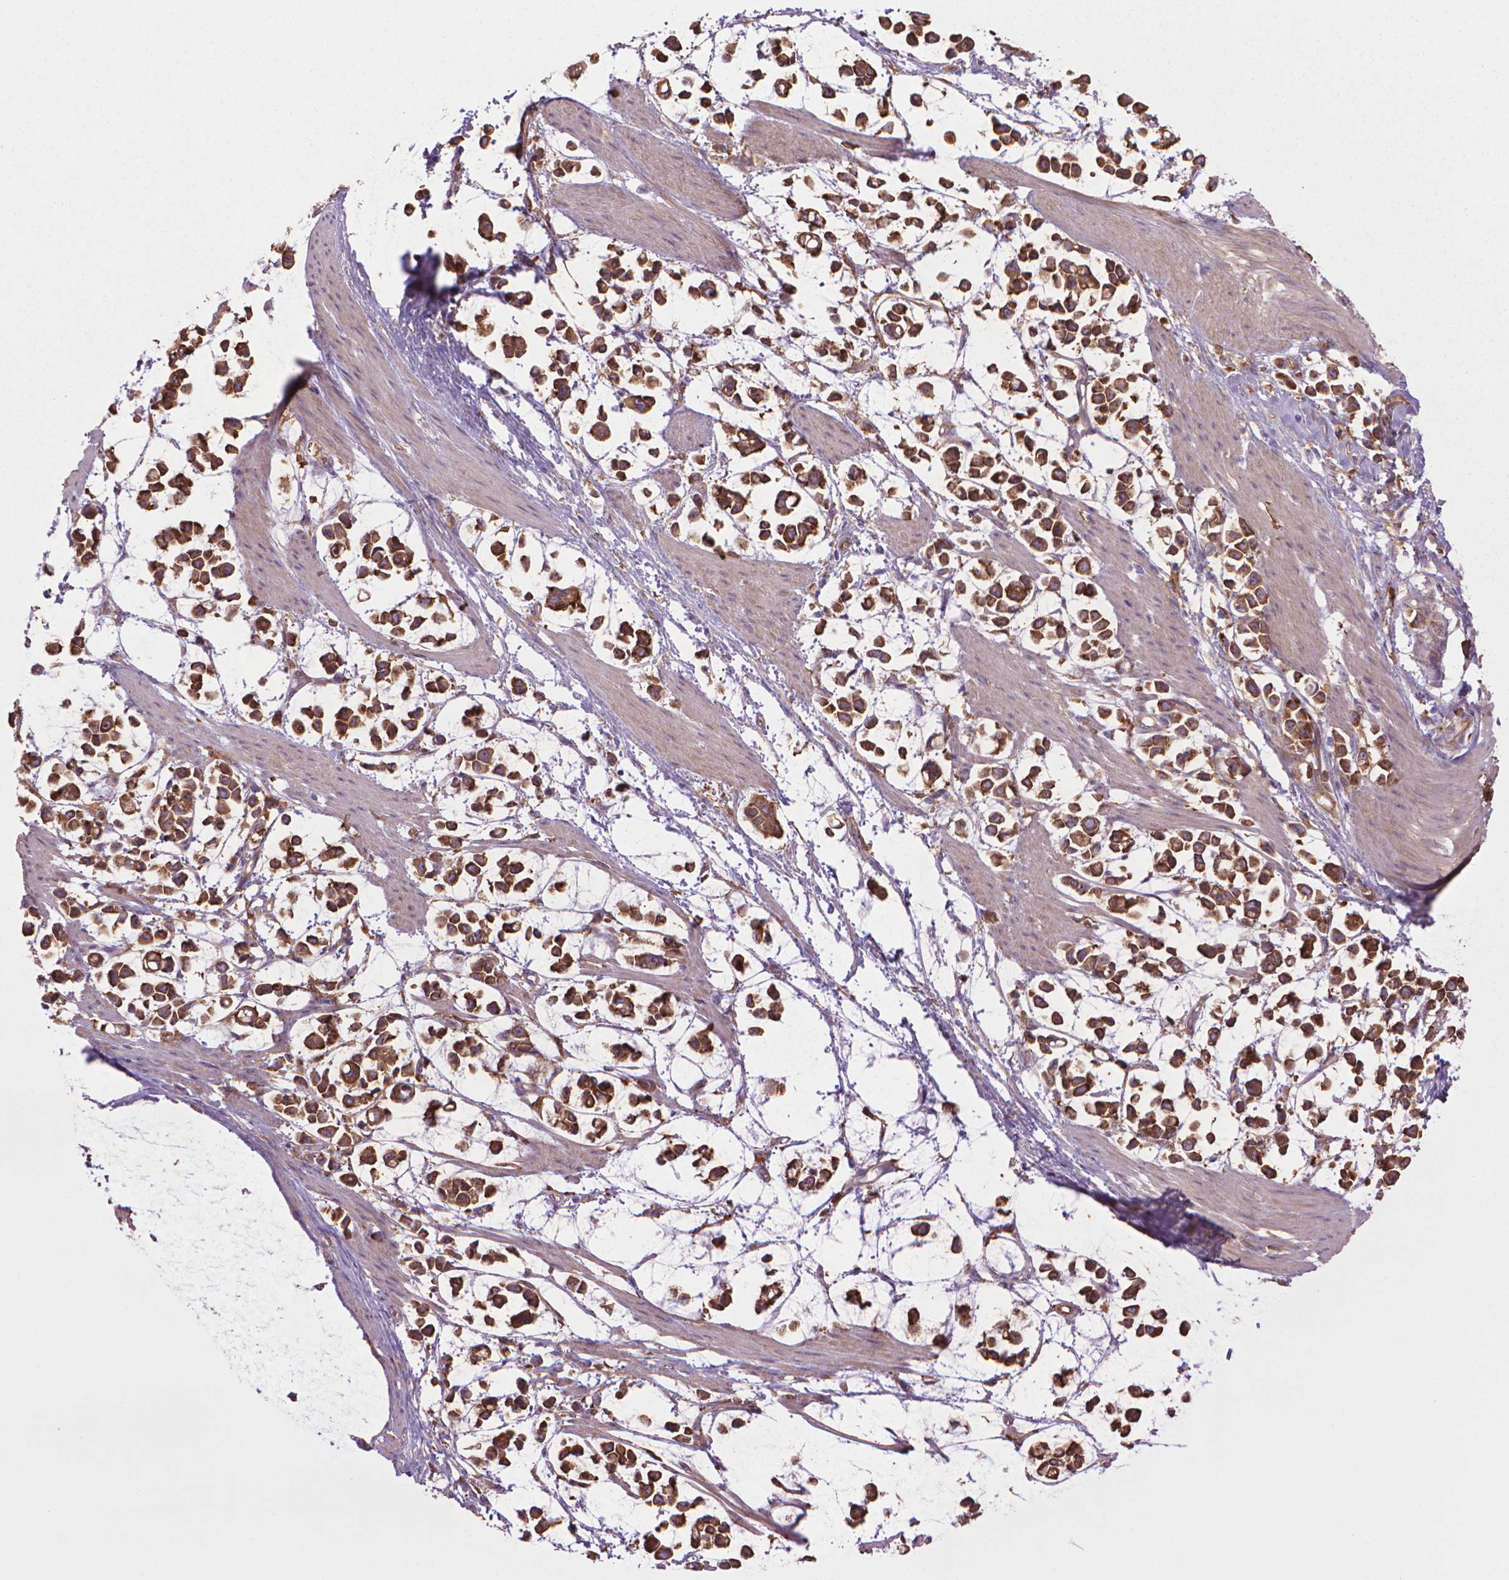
{"staining": {"intensity": "strong", "quantity": ">75%", "location": "cytoplasmic/membranous"}, "tissue": "stomach cancer", "cell_type": "Tumor cells", "image_type": "cancer", "snomed": [{"axis": "morphology", "description": "Adenocarcinoma, NOS"}, {"axis": "topography", "description": "Stomach"}], "caption": "Protein expression analysis of stomach adenocarcinoma displays strong cytoplasmic/membranous expression in approximately >75% of tumor cells.", "gene": "CORO1B", "patient": {"sex": "male", "age": 82}}